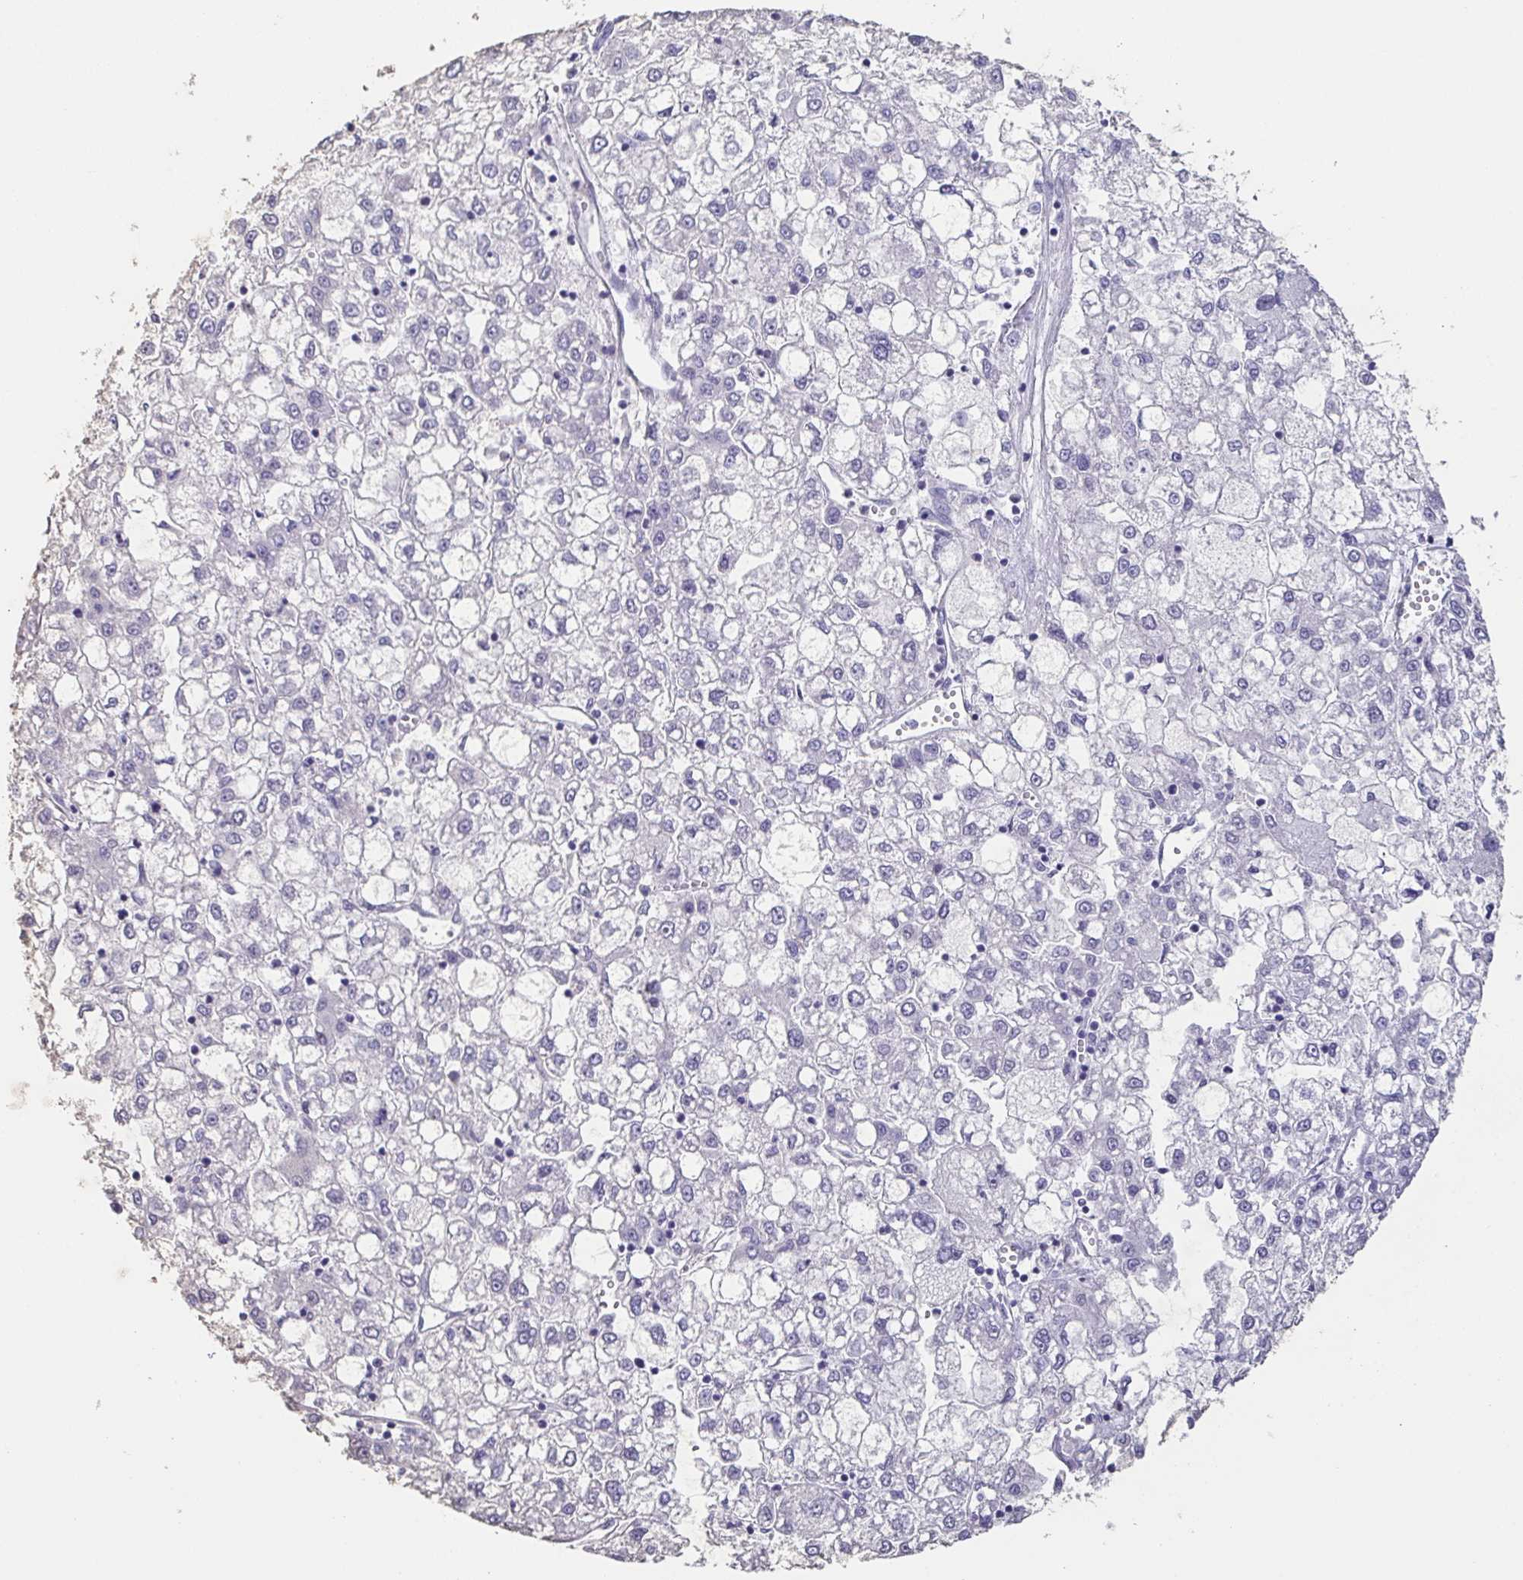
{"staining": {"intensity": "negative", "quantity": "none", "location": "none"}, "tissue": "liver cancer", "cell_type": "Tumor cells", "image_type": "cancer", "snomed": [{"axis": "morphology", "description": "Carcinoma, Hepatocellular, NOS"}, {"axis": "topography", "description": "Liver"}], "caption": "An image of human liver cancer is negative for staining in tumor cells. The staining was performed using DAB to visualize the protein expression in brown, while the nuclei were stained in blue with hematoxylin (Magnification: 20x).", "gene": "BPIFA2", "patient": {"sex": "male", "age": 40}}